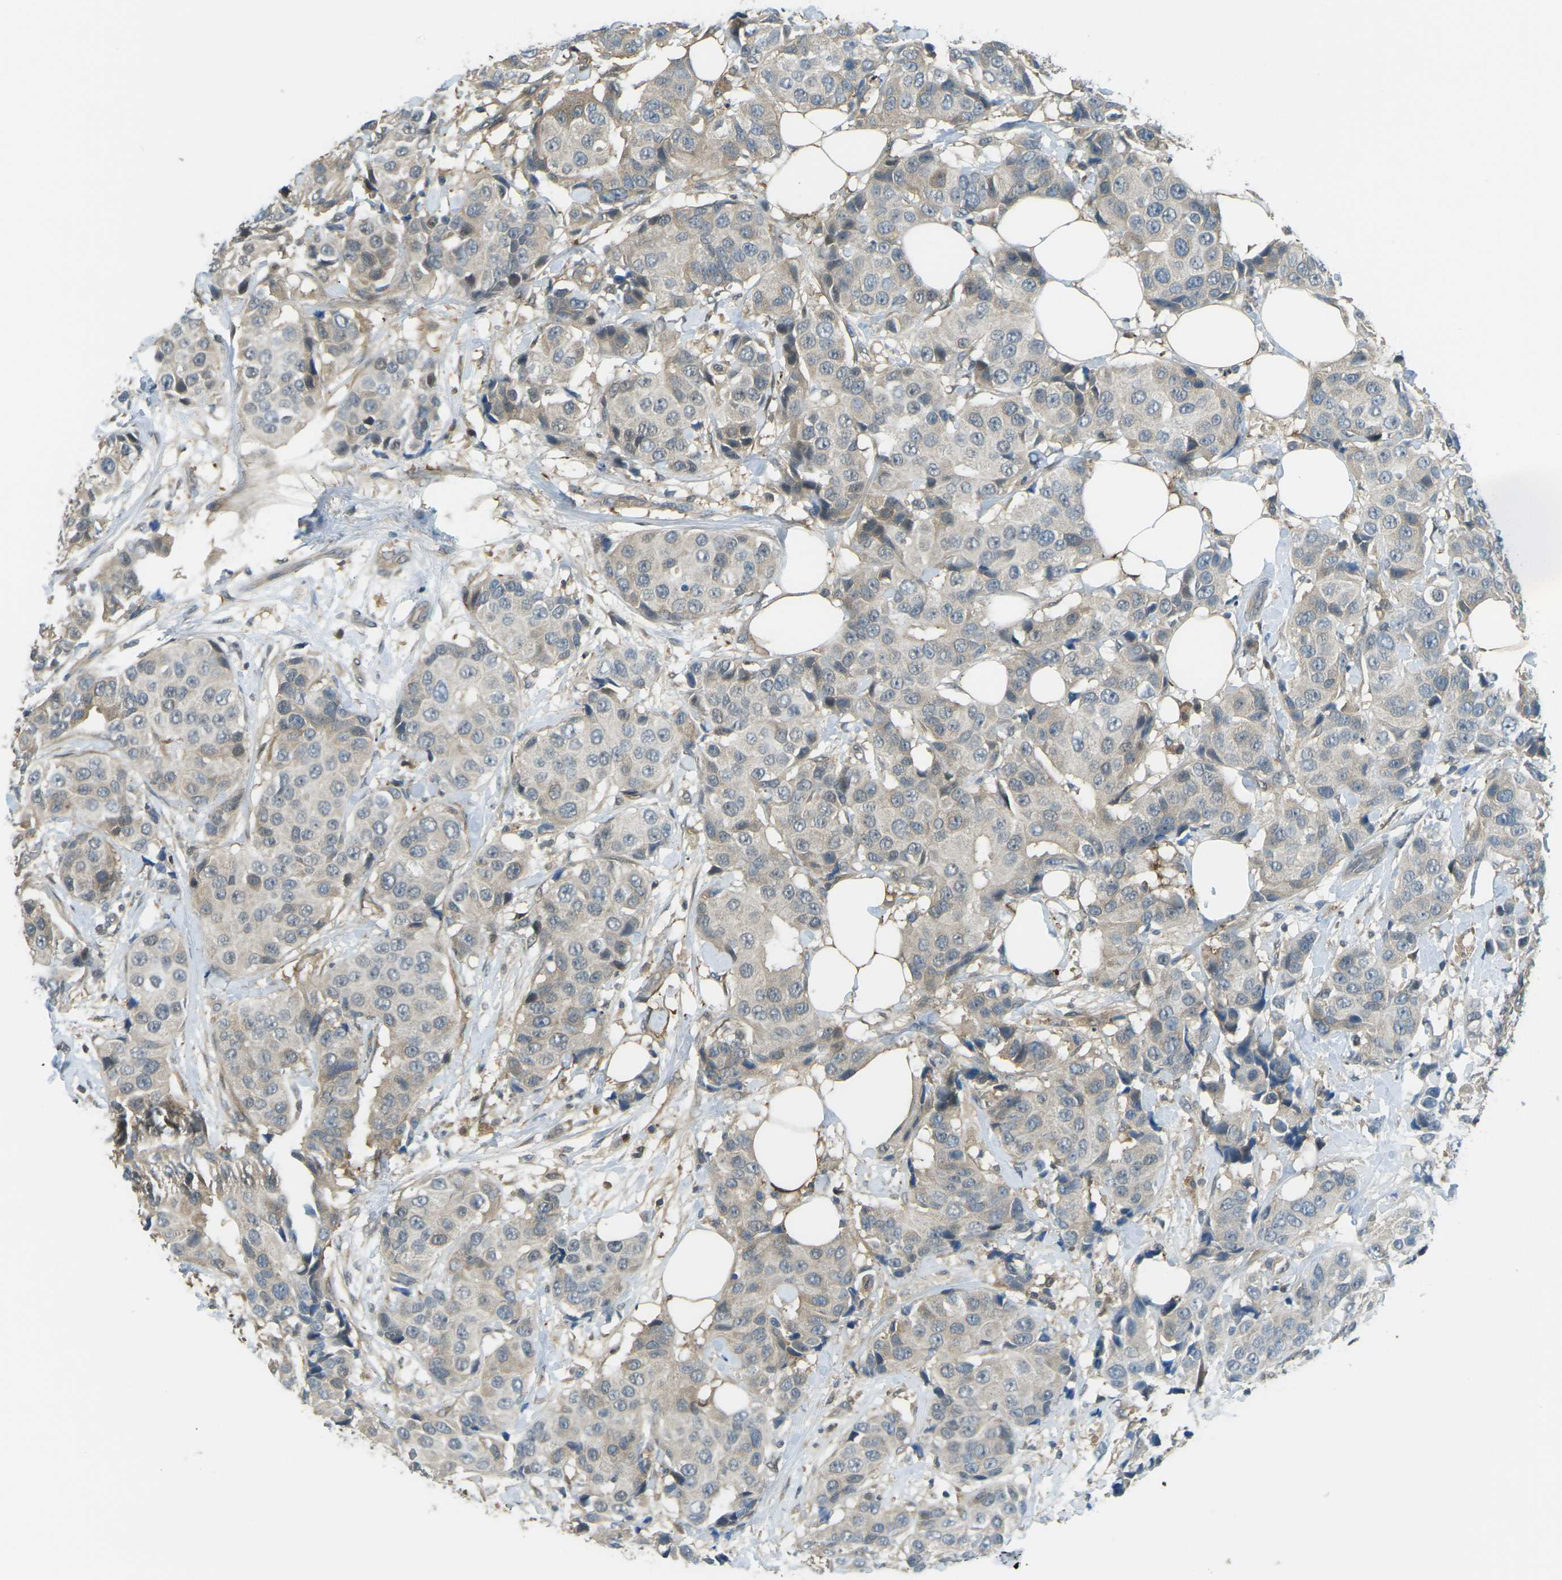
{"staining": {"intensity": "weak", "quantity": ">75%", "location": "cytoplasmic/membranous"}, "tissue": "breast cancer", "cell_type": "Tumor cells", "image_type": "cancer", "snomed": [{"axis": "morphology", "description": "Normal tissue, NOS"}, {"axis": "morphology", "description": "Duct carcinoma"}, {"axis": "topography", "description": "Breast"}], "caption": "Breast cancer (infiltrating ductal carcinoma) stained with a brown dye shows weak cytoplasmic/membranous positive staining in approximately >75% of tumor cells.", "gene": "PIEZO2", "patient": {"sex": "female", "age": 39}}